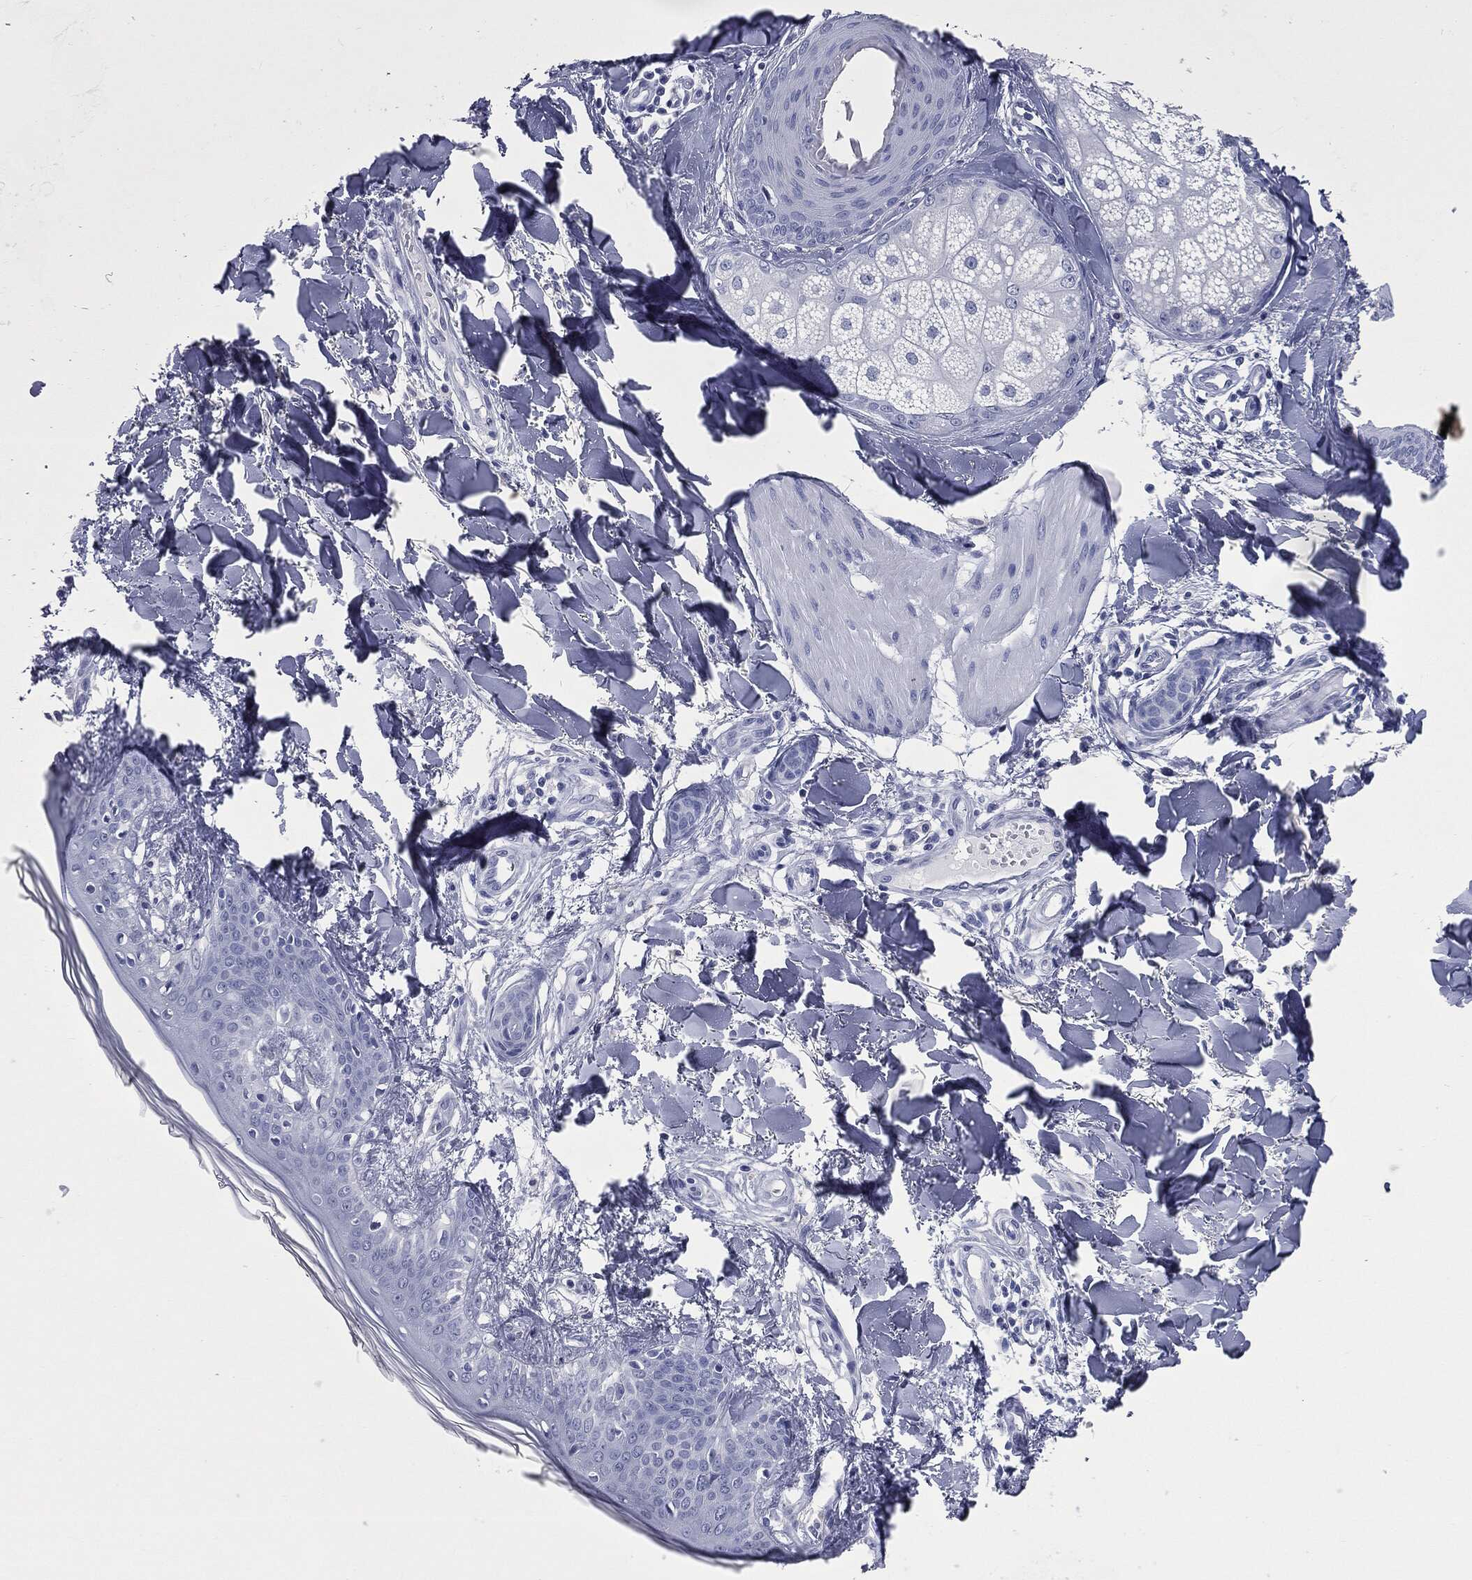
{"staining": {"intensity": "negative", "quantity": "none", "location": "none"}, "tissue": "skin", "cell_type": "Fibroblasts", "image_type": "normal", "snomed": [{"axis": "morphology", "description": "Normal tissue, NOS"}, {"axis": "morphology", "description": "Malignant melanoma, NOS"}, {"axis": "topography", "description": "Skin"}], "caption": "The micrograph demonstrates no significant staining in fibroblasts of skin.", "gene": "ATP2A1", "patient": {"sex": "female", "age": 34}}